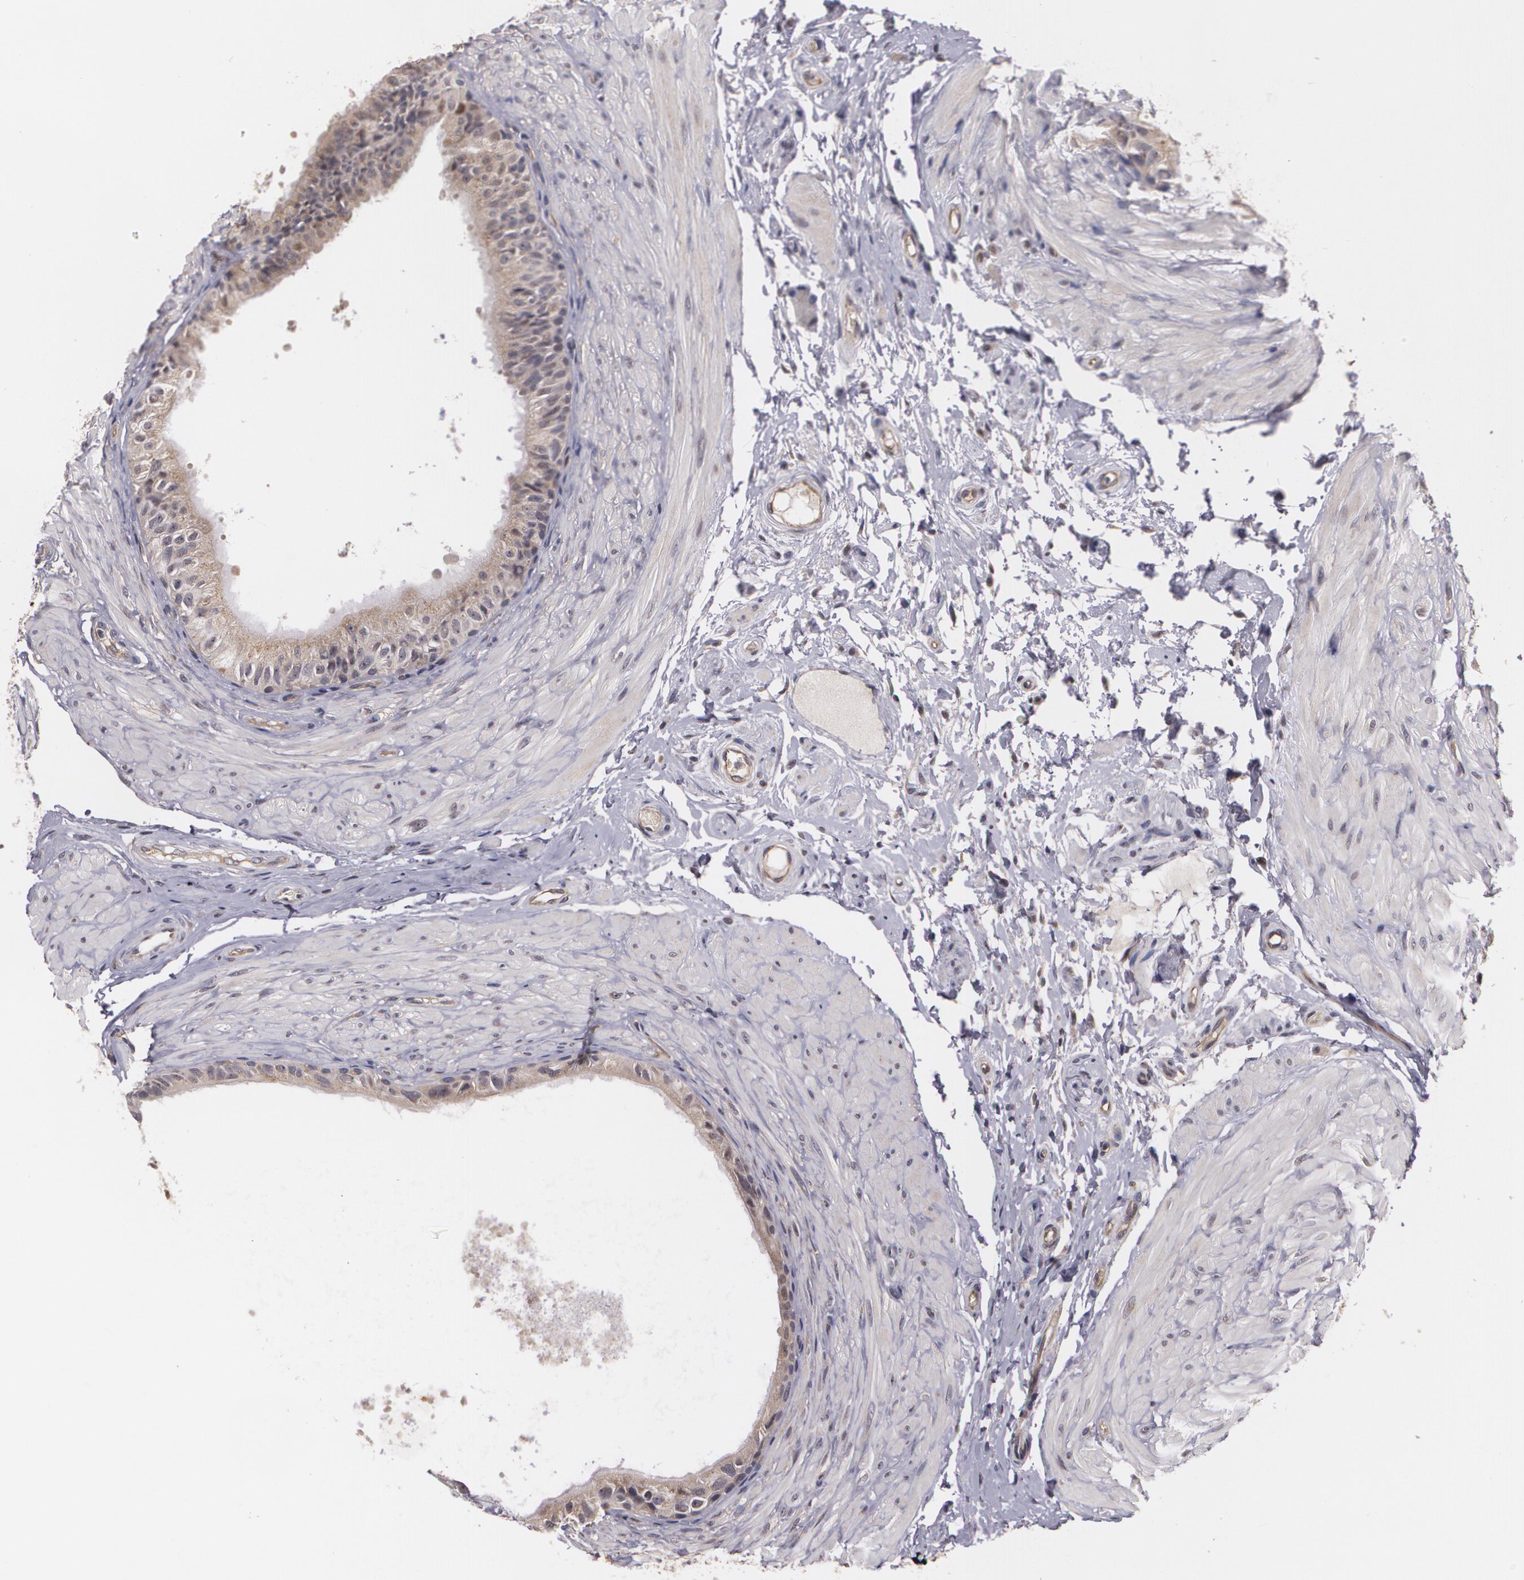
{"staining": {"intensity": "moderate", "quantity": "25%-75%", "location": "cytoplasmic/membranous"}, "tissue": "epididymis", "cell_type": "Glandular cells", "image_type": "normal", "snomed": [{"axis": "morphology", "description": "Normal tissue, NOS"}, {"axis": "topography", "description": "Epididymis"}], "caption": "Moderate cytoplasmic/membranous positivity for a protein is present in approximately 25%-75% of glandular cells of unremarkable epididymis using IHC.", "gene": "BRCA1", "patient": {"sex": "male", "age": 68}}